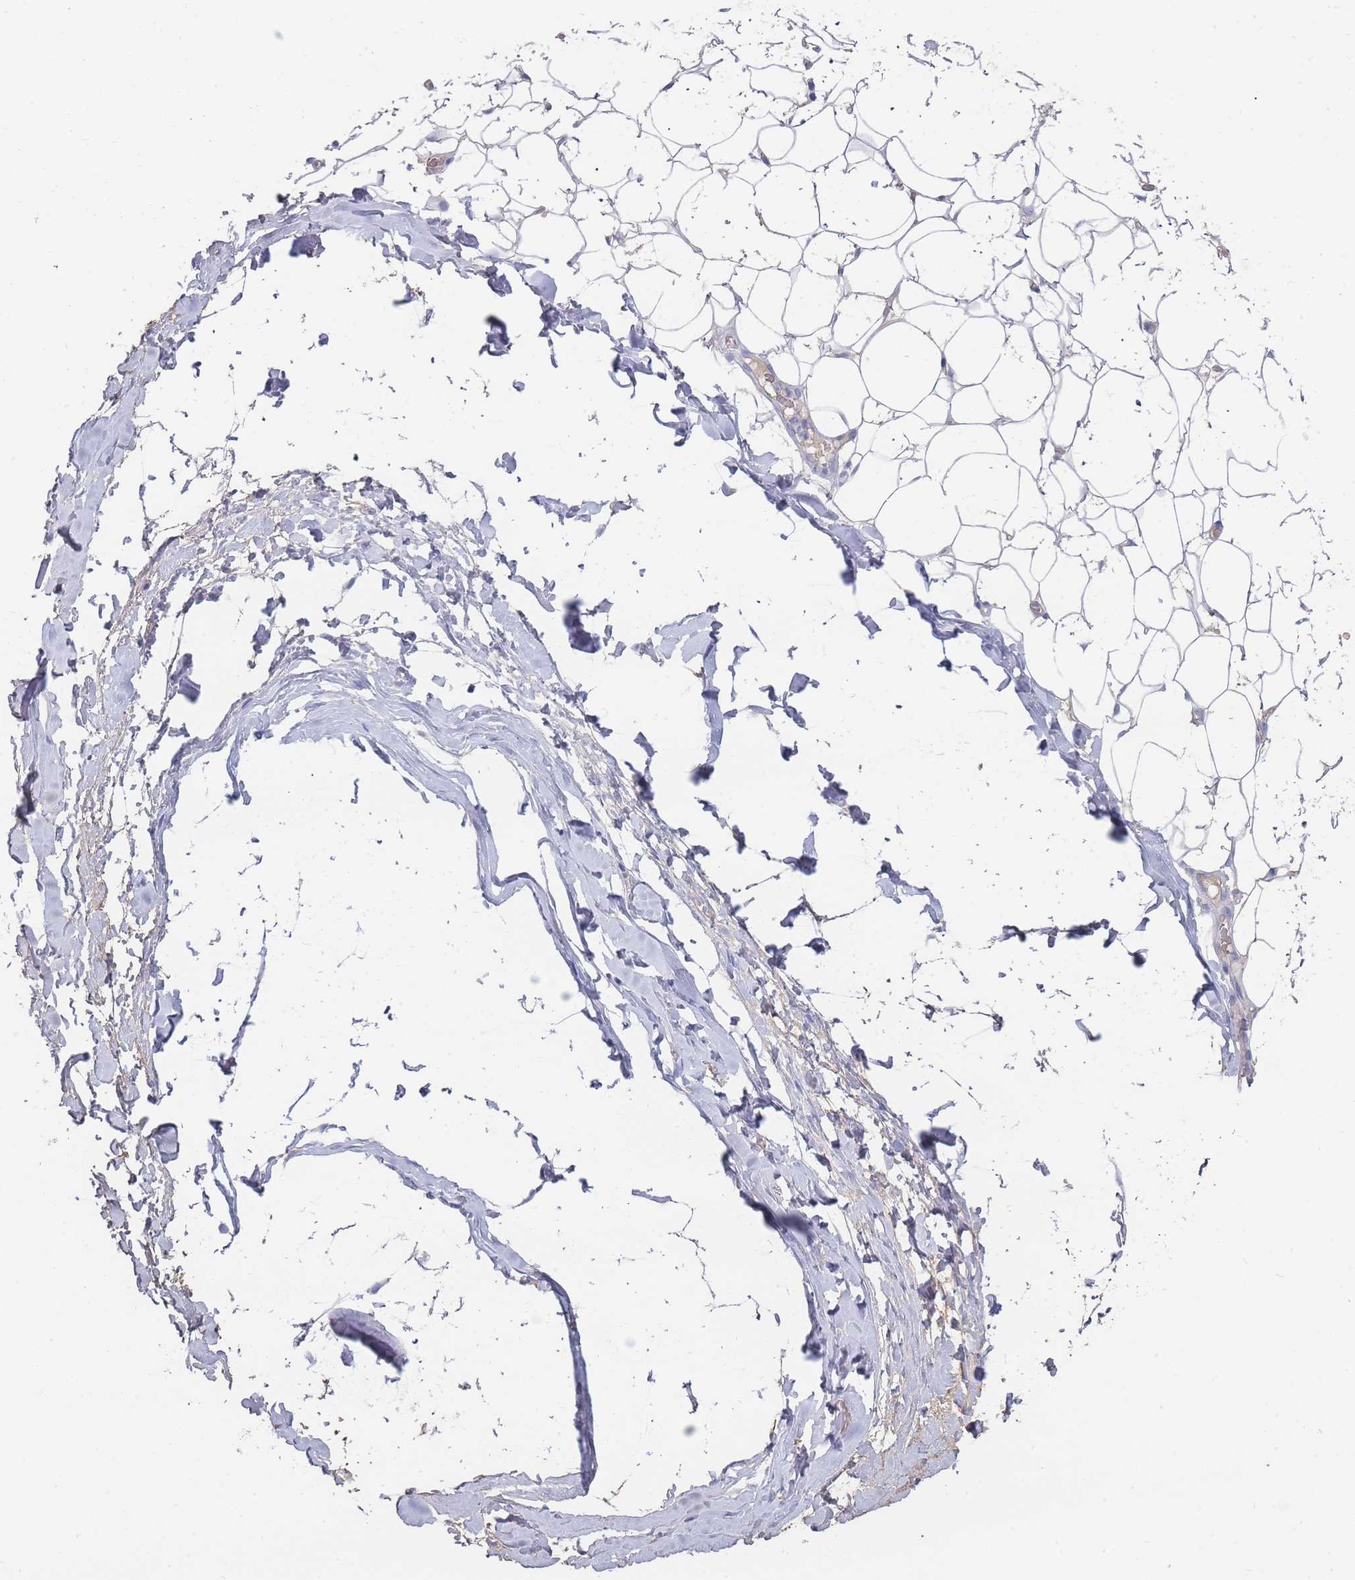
{"staining": {"intensity": "negative", "quantity": "none", "location": "none"}, "tissue": "adipose tissue", "cell_type": "Adipocytes", "image_type": "normal", "snomed": [{"axis": "morphology", "description": "Normal tissue, NOS"}, {"axis": "topography", "description": "Breast"}], "caption": "Immunohistochemistry of normal human adipose tissue reveals no expression in adipocytes. Nuclei are stained in blue.", "gene": "ENSG00000284931", "patient": {"sex": "female", "age": 26}}